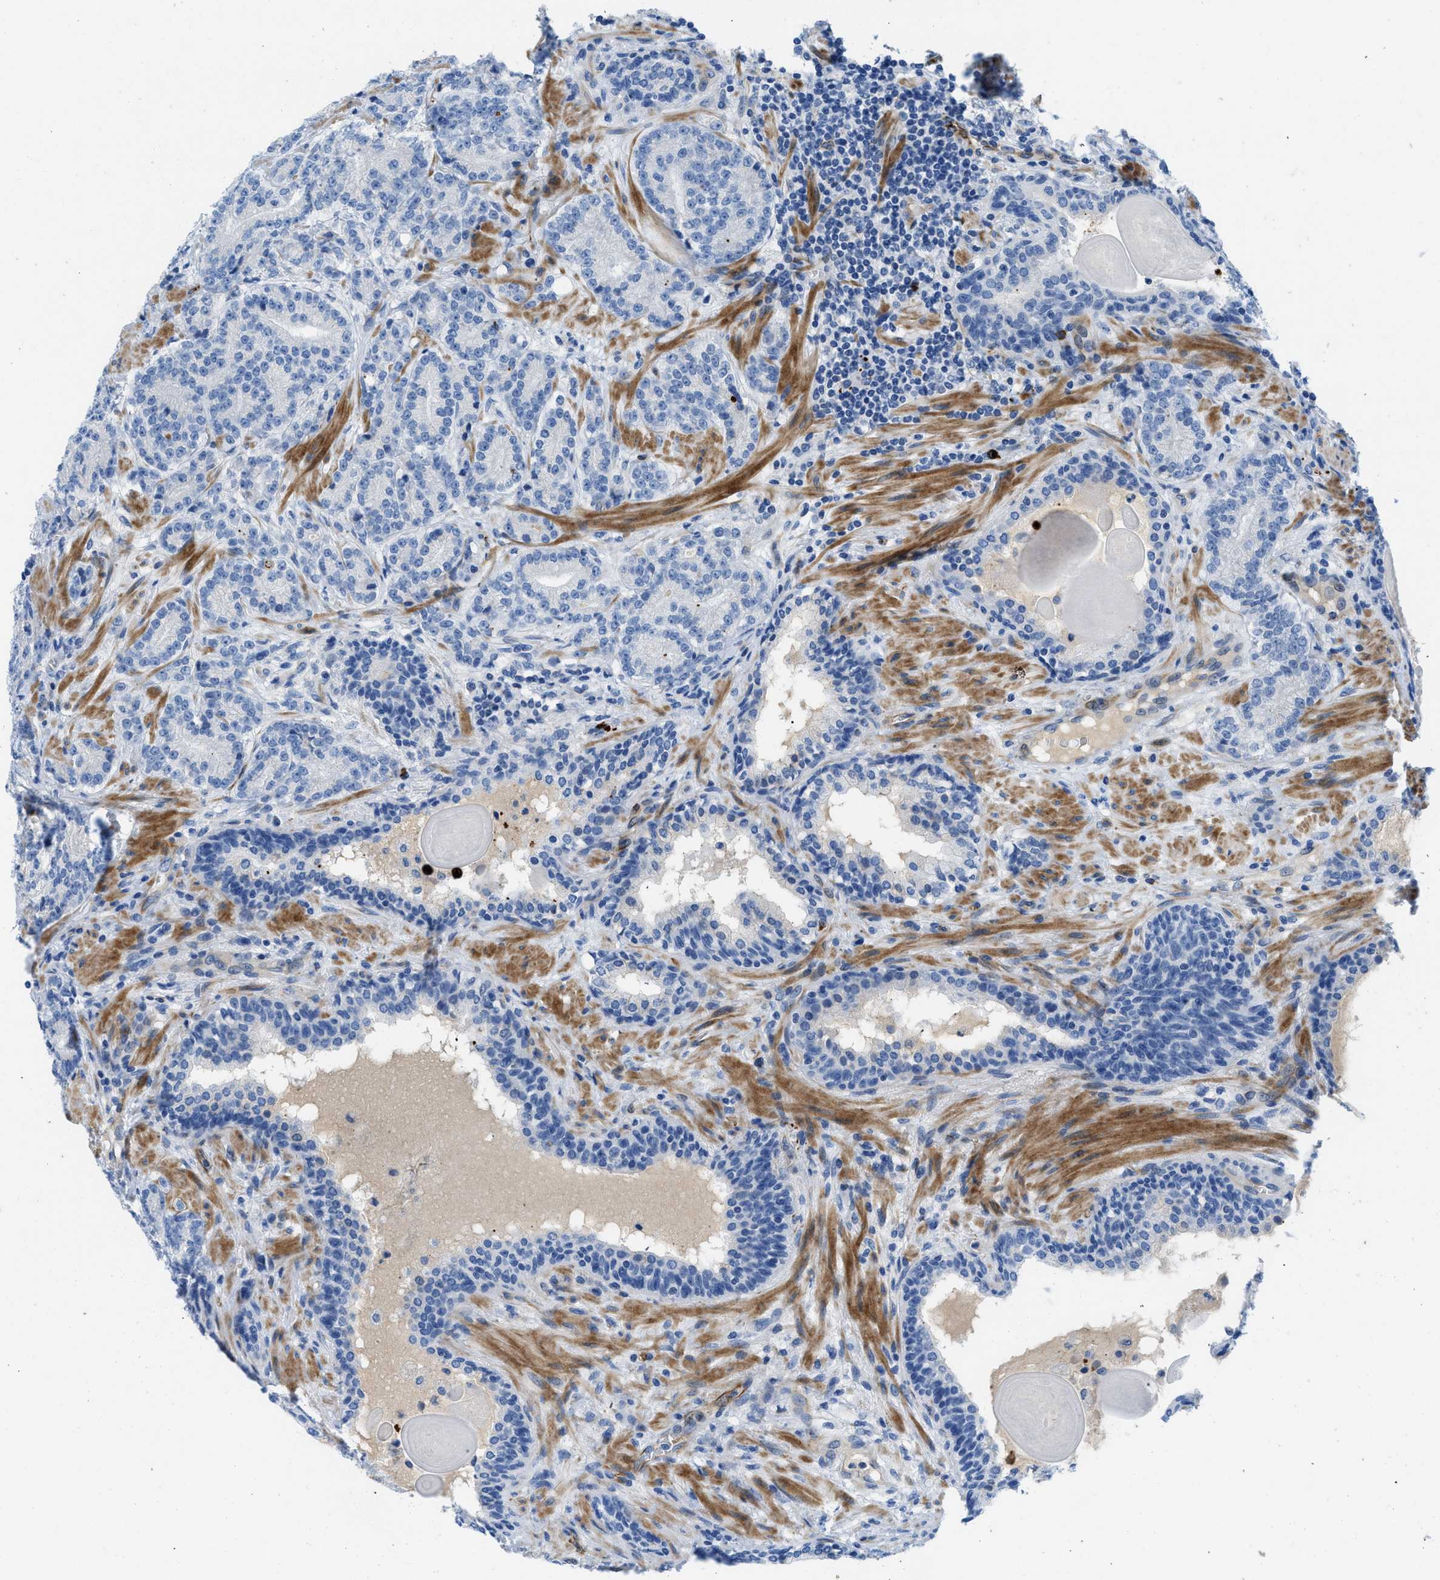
{"staining": {"intensity": "negative", "quantity": "none", "location": "none"}, "tissue": "prostate cancer", "cell_type": "Tumor cells", "image_type": "cancer", "snomed": [{"axis": "morphology", "description": "Adenocarcinoma, High grade"}, {"axis": "topography", "description": "Prostate"}], "caption": "Immunohistochemistry (IHC) of human prostate cancer (adenocarcinoma (high-grade)) shows no positivity in tumor cells.", "gene": "XCR1", "patient": {"sex": "male", "age": 61}}